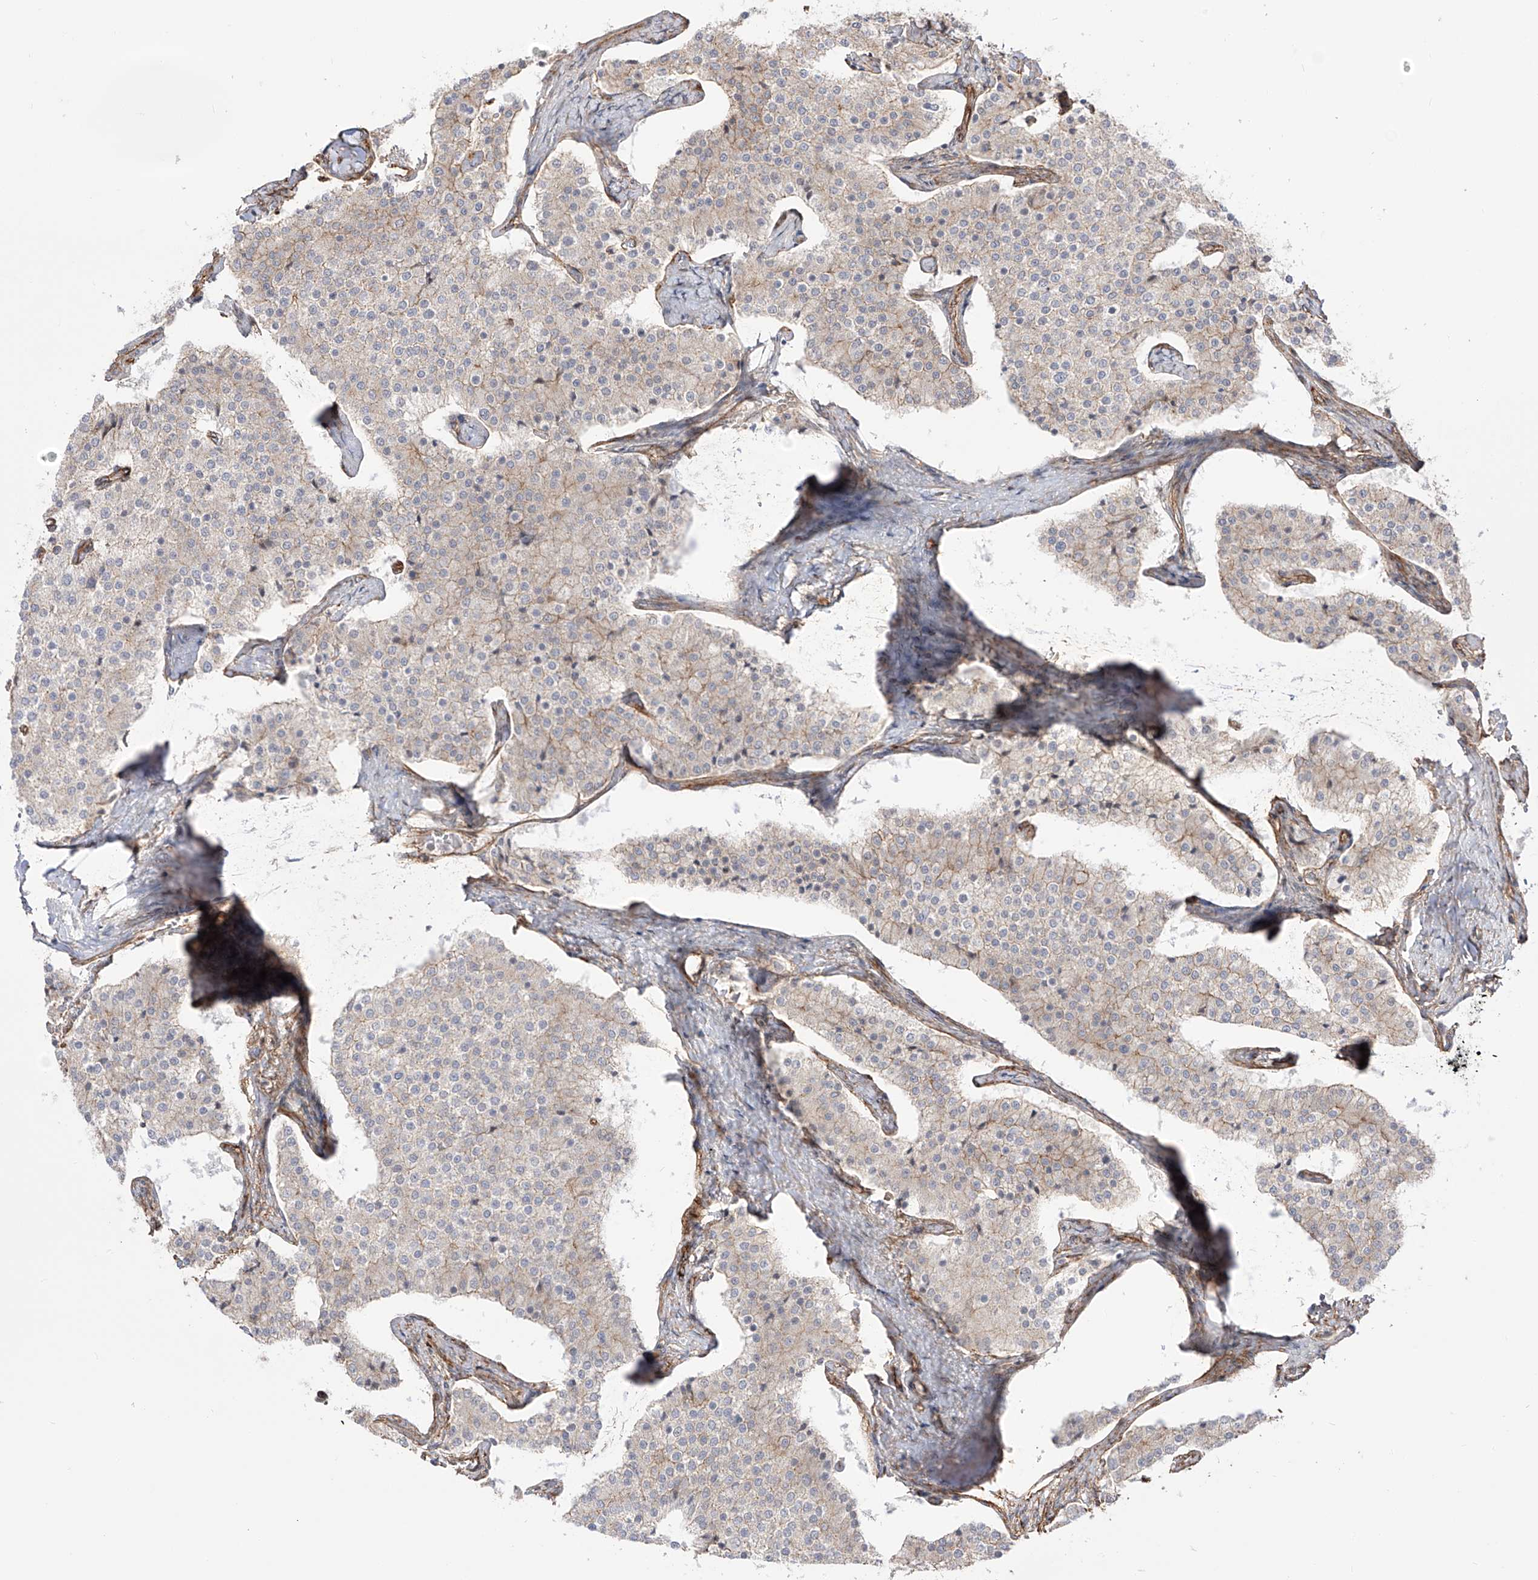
{"staining": {"intensity": "negative", "quantity": "none", "location": "none"}, "tissue": "carcinoid", "cell_type": "Tumor cells", "image_type": "cancer", "snomed": [{"axis": "morphology", "description": "Carcinoid, malignant, NOS"}, {"axis": "topography", "description": "Colon"}], "caption": "IHC image of carcinoid (malignant) stained for a protein (brown), which shows no staining in tumor cells.", "gene": "ZNF180", "patient": {"sex": "female", "age": 52}}